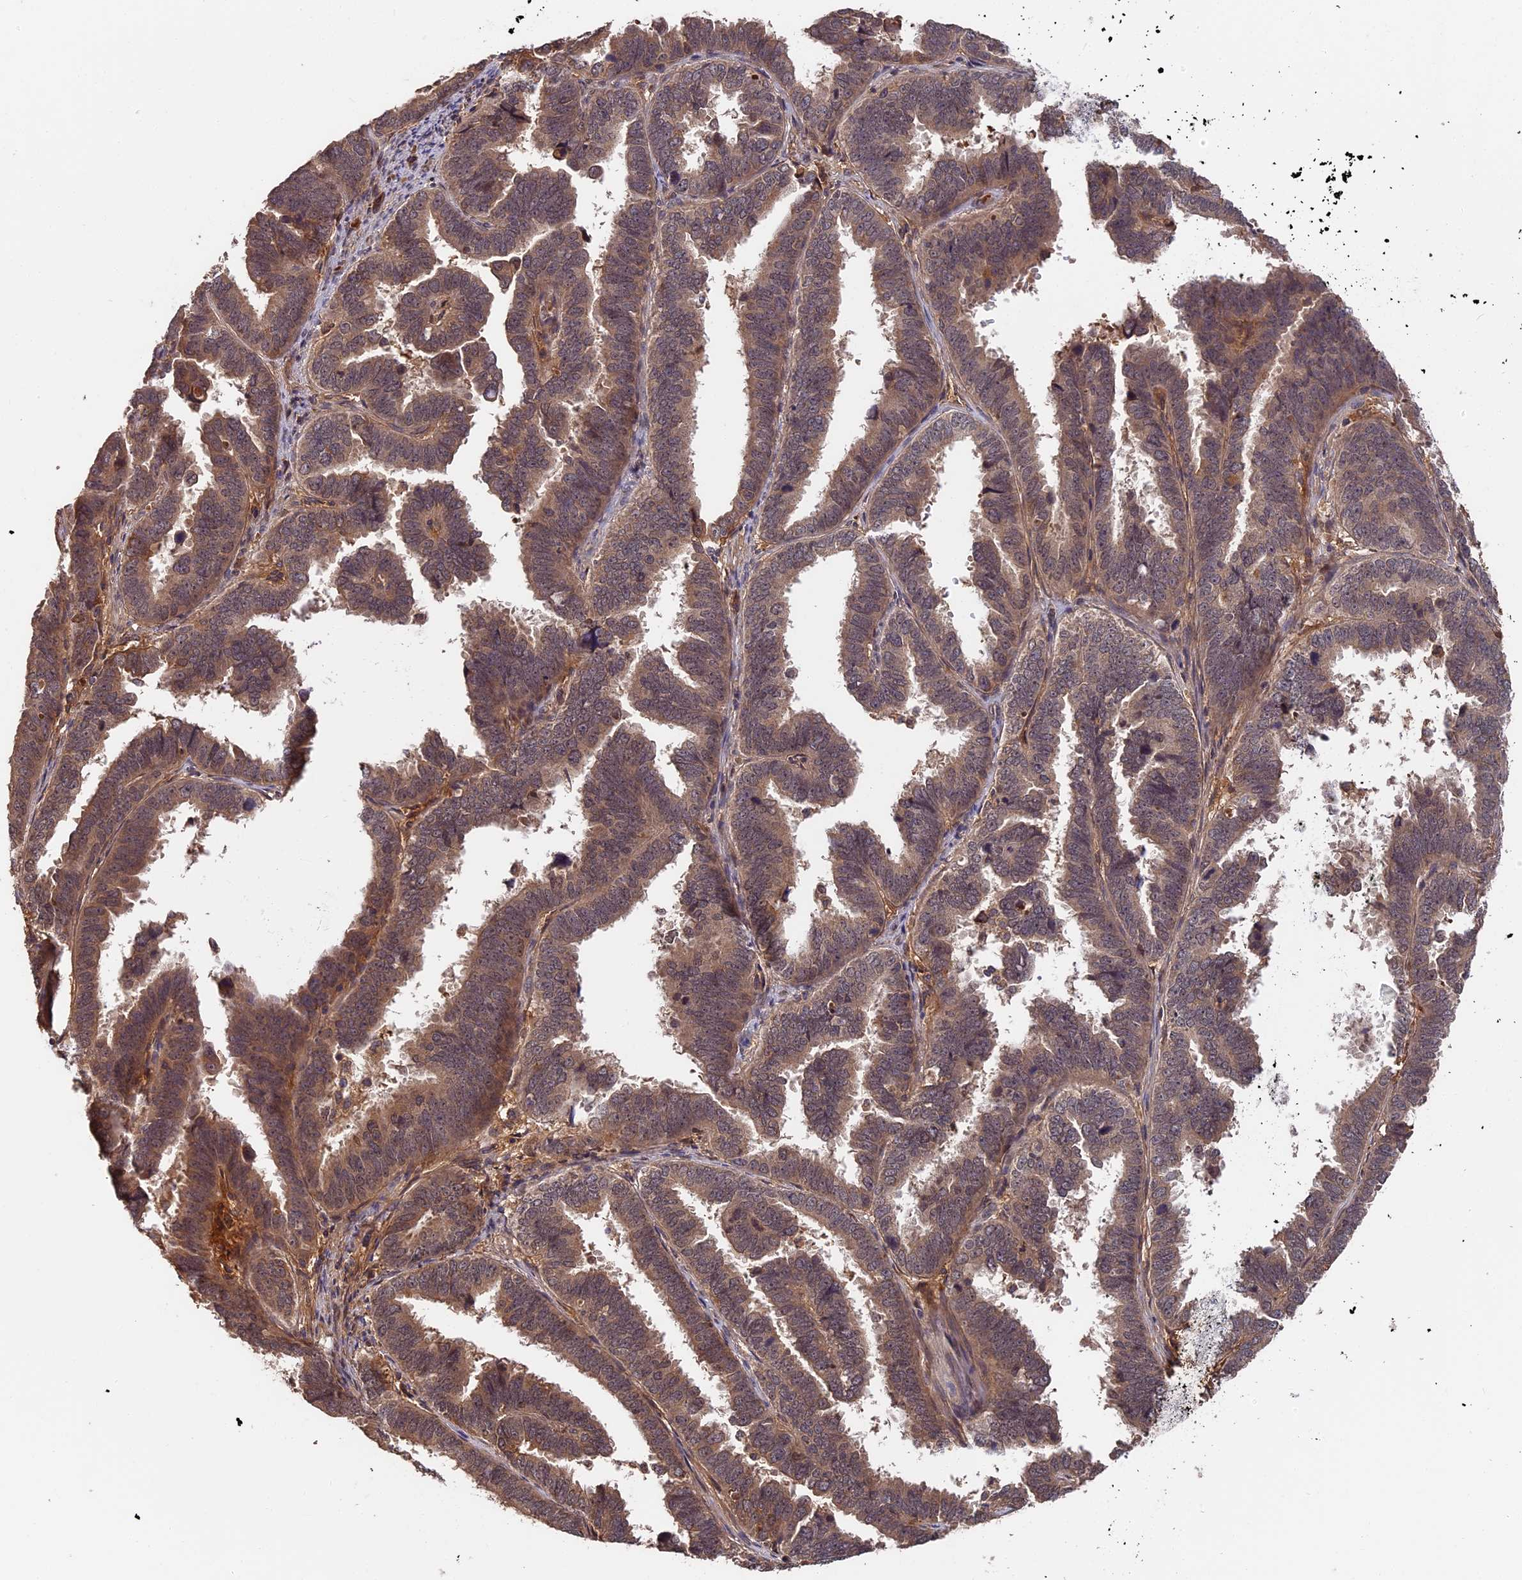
{"staining": {"intensity": "moderate", "quantity": ">75%", "location": "cytoplasmic/membranous"}, "tissue": "endometrial cancer", "cell_type": "Tumor cells", "image_type": "cancer", "snomed": [{"axis": "morphology", "description": "Adenocarcinoma, NOS"}, {"axis": "topography", "description": "Endometrium"}], "caption": "Moderate cytoplasmic/membranous expression is seen in about >75% of tumor cells in endometrial cancer.", "gene": "ITIH1", "patient": {"sex": "female", "age": 75}}